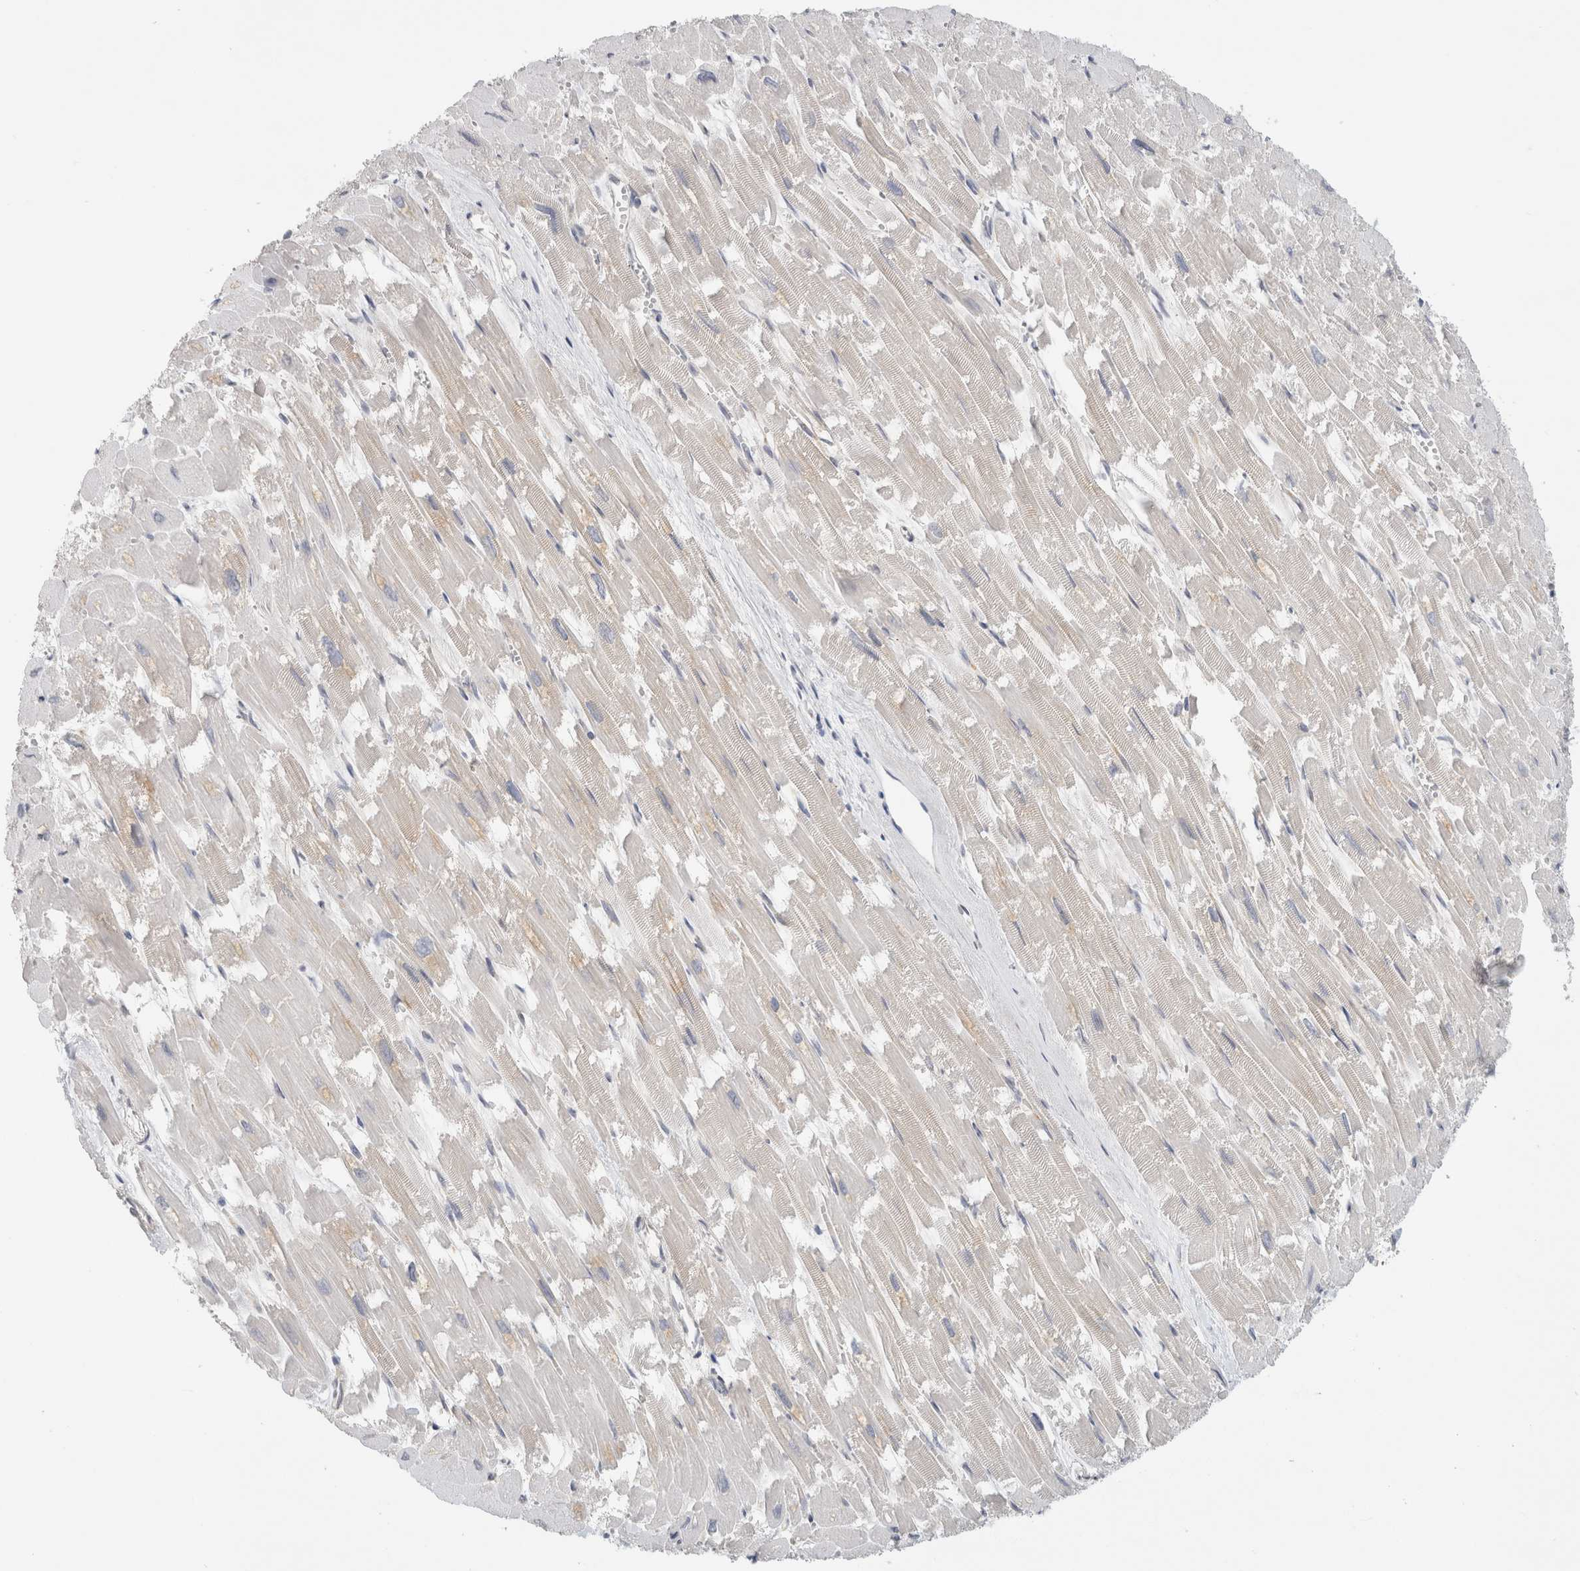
{"staining": {"intensity": "weak", "quantity": "<25%", "location": "nuclear"}, "tissue": "heart muscle", "cell_type": "Cardiomyocytes", "image_type": "normal", "snomed": [{"axis": "morphology", "description": "Normal tissue, NOS"}, {"axis": "topography", "description": "Heart"}], "caption": "Cardiomyocytes are negative for protein expression in unremarkable human heart muscle. (DAB immunohistochemistry (IHC) with hematoxylin counter stain).", "gene": "EIF4G3", "patient": {"sex": "male", "age": 54}}